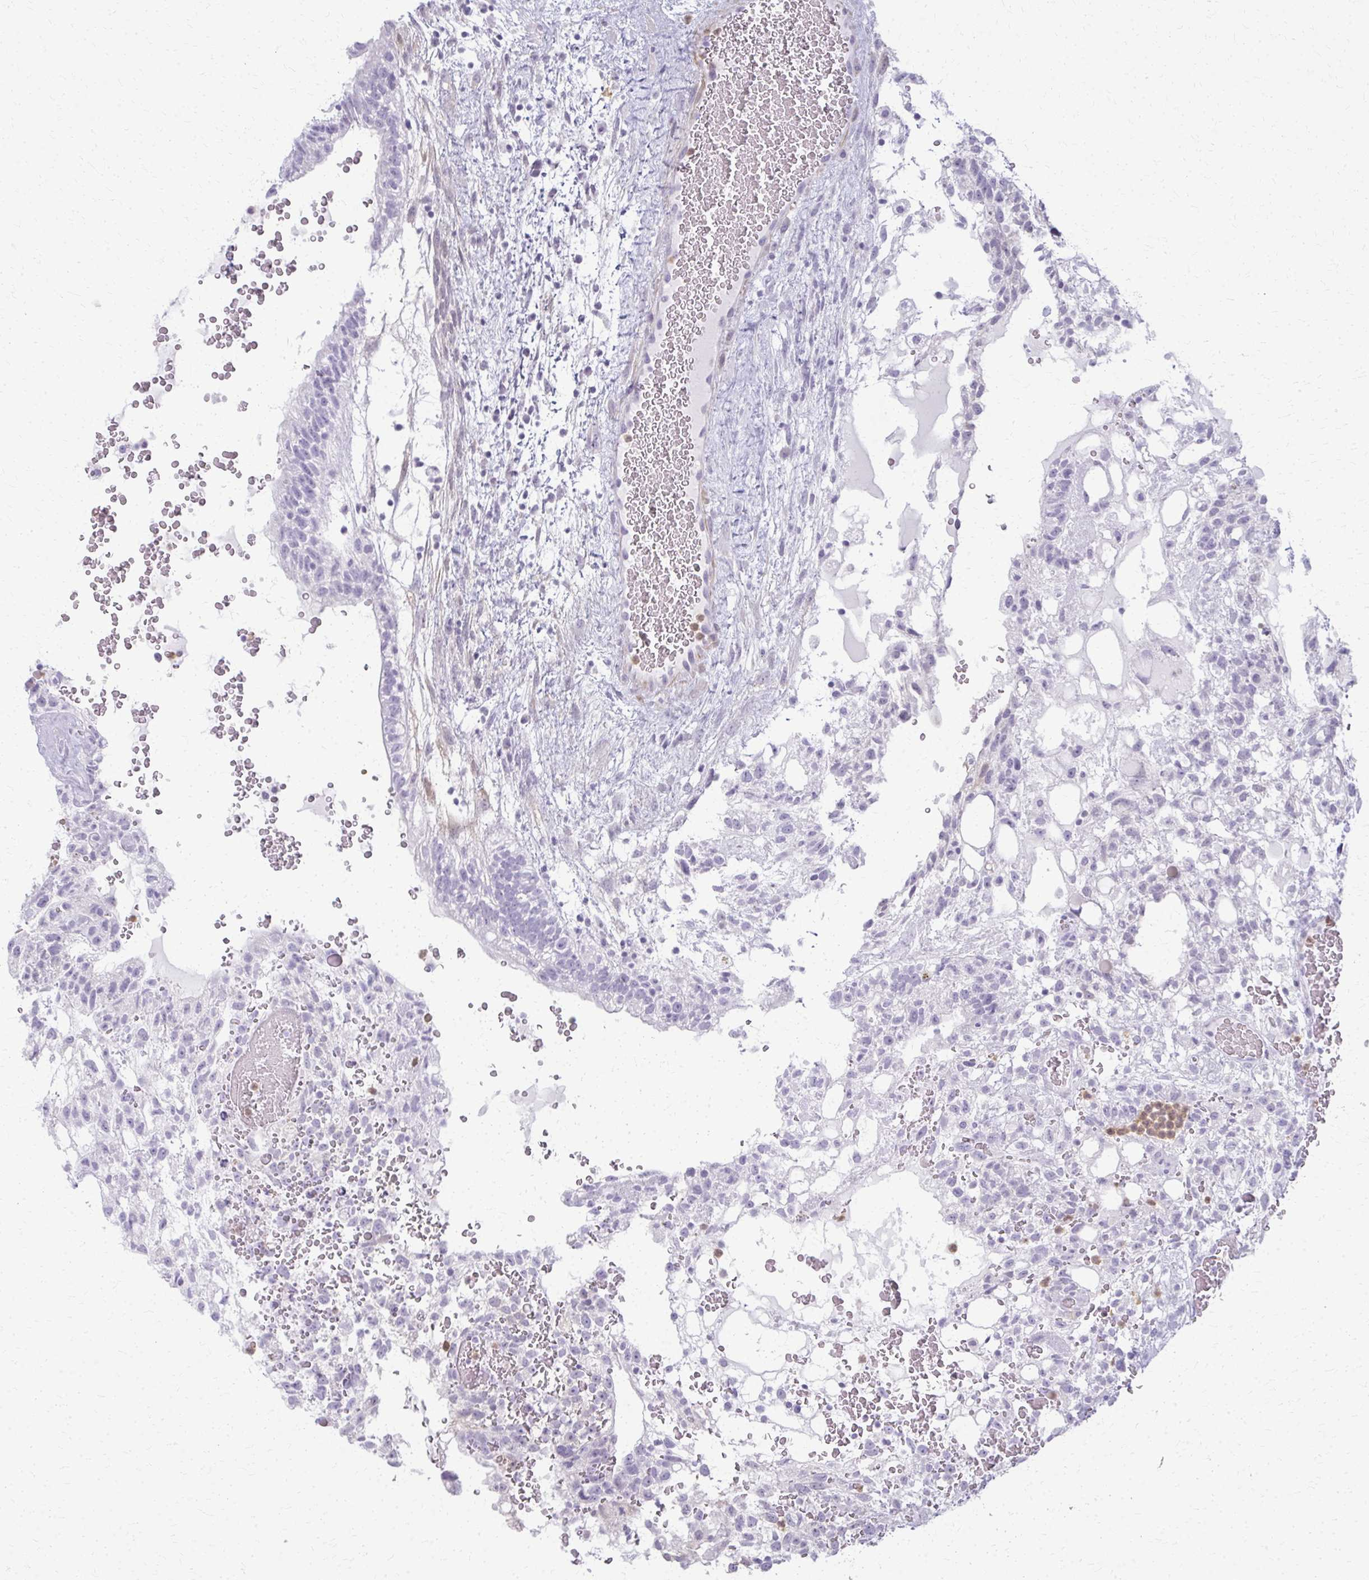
{"staining": {"intensity": "negative", "quantity": "none", "location": "none"}, "tissue": "testis cancer", "cell_type": "Tumor cells", "image_type": "cancer", "snomed": [{"axis": "morphology", "description": "Normal tissue, NOS"}, {"axis": "morphology", "description": "Carcinoma, Embryonal, NOS"}, {"axis": "topography", "description": "Testis"}], "caption": "Tumor cells show no significant expression in testis cancer (embryonal carcinoma).", "gene": "CA3", "patient": {"sex": "male", "age": 32}}